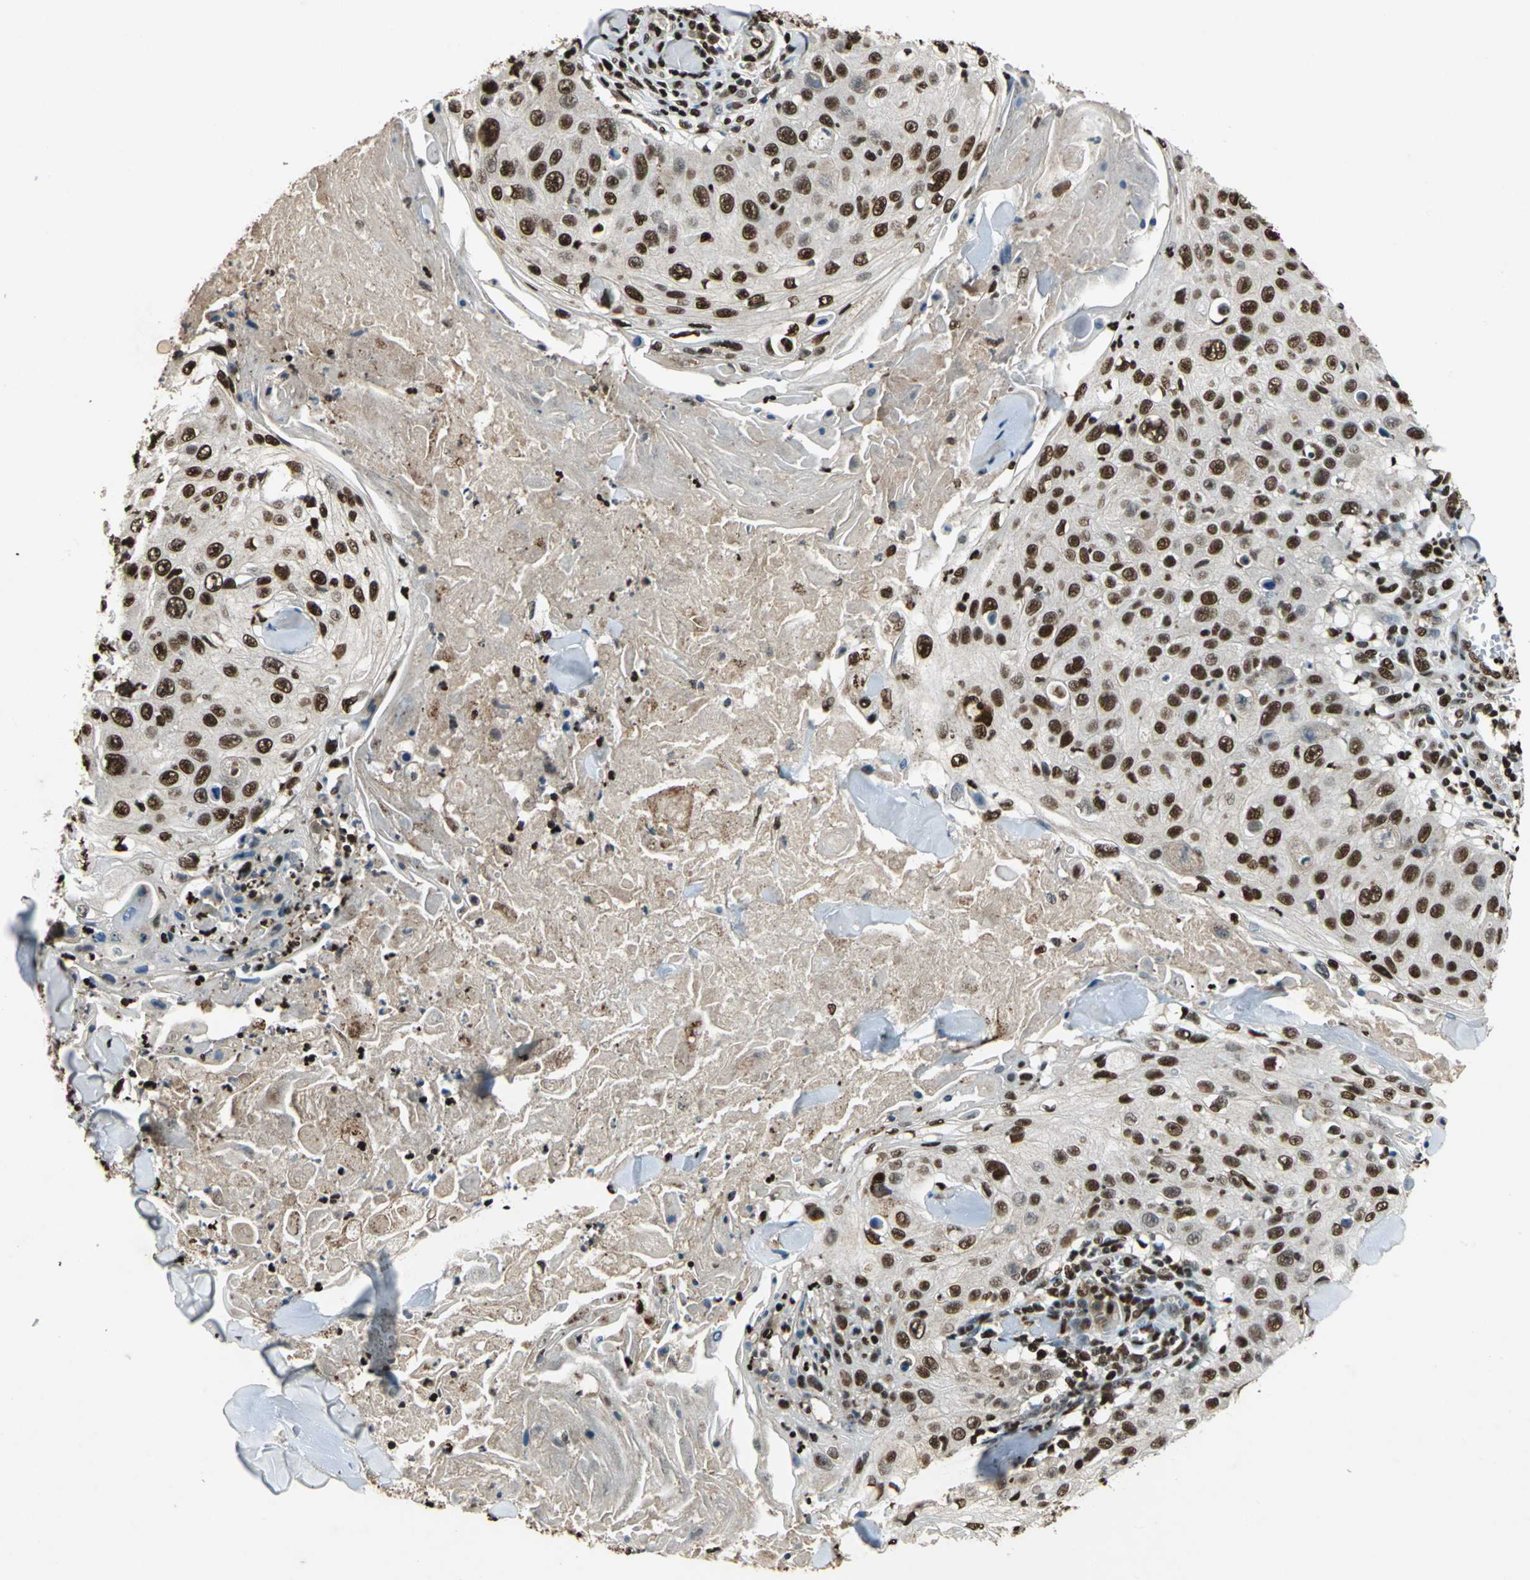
{"staining": {"intensity": "strong", "quantity": ">75%", "location": "nuclear"}, "tissue": "skin cancer", "cell_type": "Tumor cells", "image_type": "cancer", "snomed": [{"axis": "morphology", "description": "Squamous cell carcinoma, NOS"}, {"axis": "topography", "description": "Skin"}], "caption": "The immunohistochemical stain highlights strong nuclear positivity in tumor cells of squamous cell carcinoma (skin) tissue.", "gene": "ANP32A", "patient": {"sex": "male", "age": 86}}